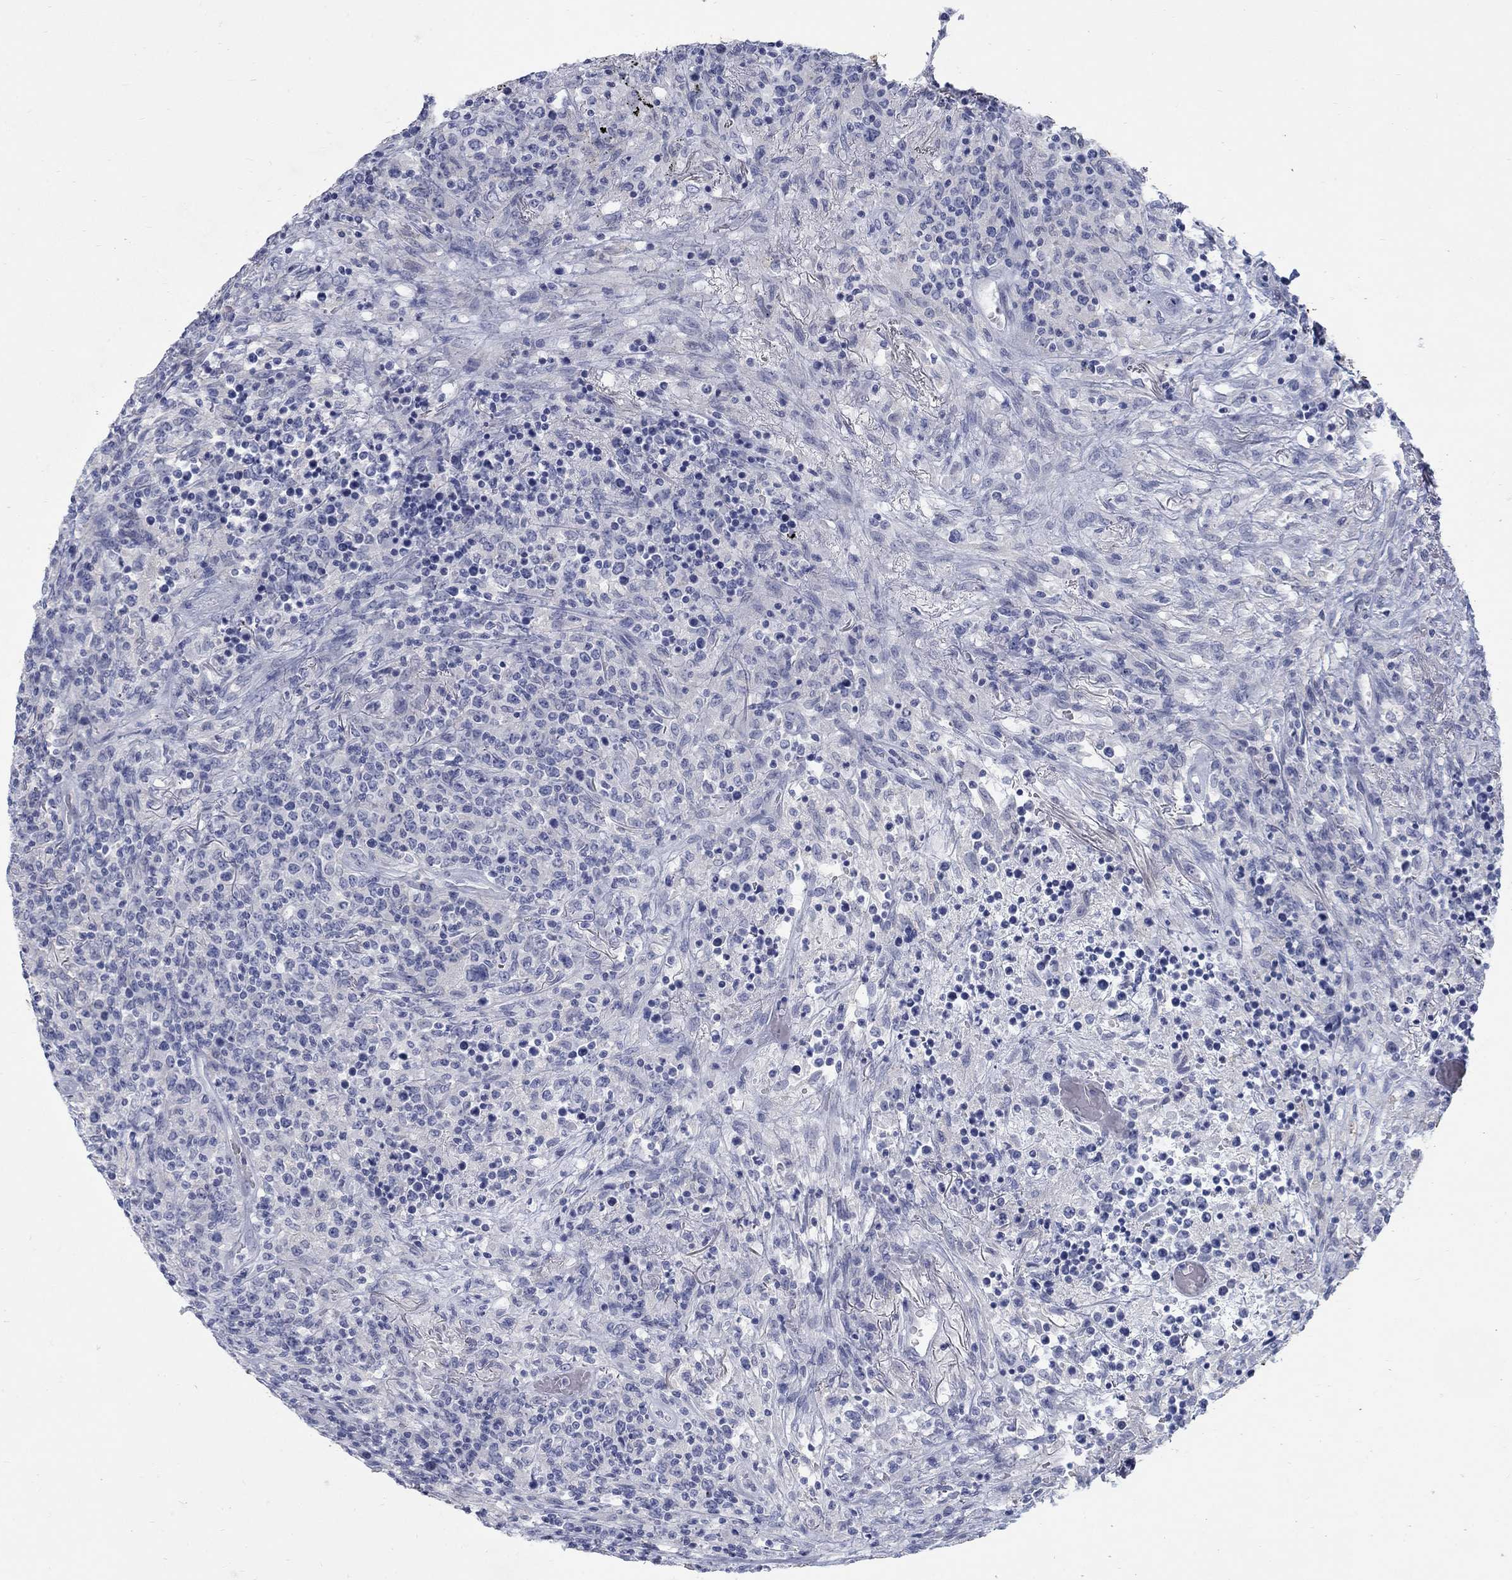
{"staining": {"intensity": "negative", "quantity": "none", "location": "none"}, "tissue": "lymphoma", "cell_type": "Tumor cells", "image_type": "cancer", "snomed": [{"axis": "morphology", "description": "Malignant lymphoma, non-Hodgkin's type, High grade"}, {"axis": "topography", "description": "Lung"}], "caption": "High-grade malignant lymphoma, non-Hodgkin's type stained for a protein using immunohistochemistry displays no expression tumor cells.", "gene": "RFTN2", "patient": {"sex": "male", "age": 79}}